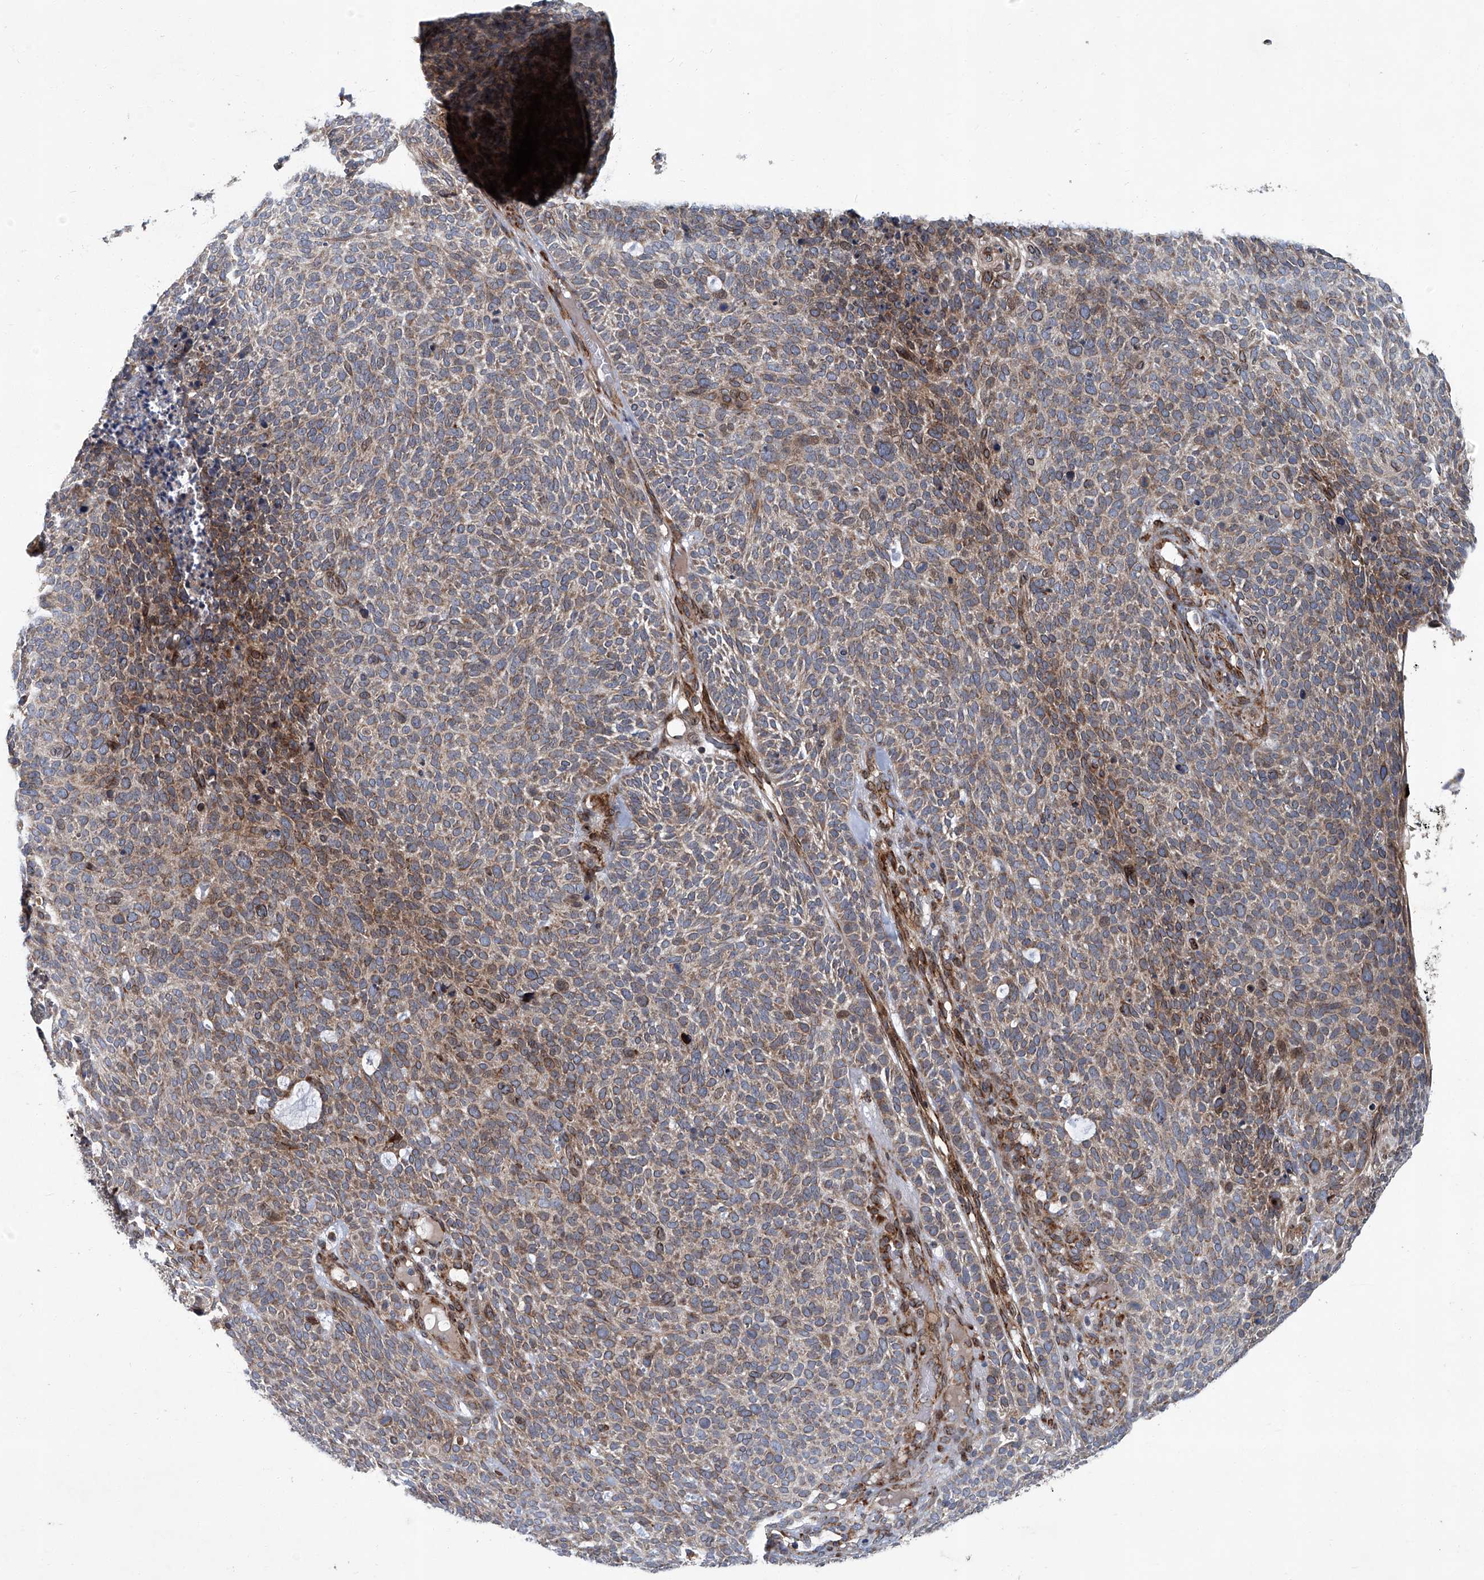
{"staining": {"intensity": "weak", "quantity": "25%-75%", "location": "cytoplasmic/membranous"}, "tissue": "skin cancer", "cell_type": "Tumor cells", "image_type": "cancer", "snomed": [{"axis": "morphology", "description": "Squamous cell carcinoma, NOS"}, {"axis": "topography", "description": "Skin"}], "caption": "Immunohistochemistry (IHC) (DAB) staining of squamous cell carcinoma (skin) shows weak cytoplasmic/membranous protein staining in about 25%-75% of tumor cells.", "gene": "GPR132", "patient": {"sex": "female", "age": 90}}